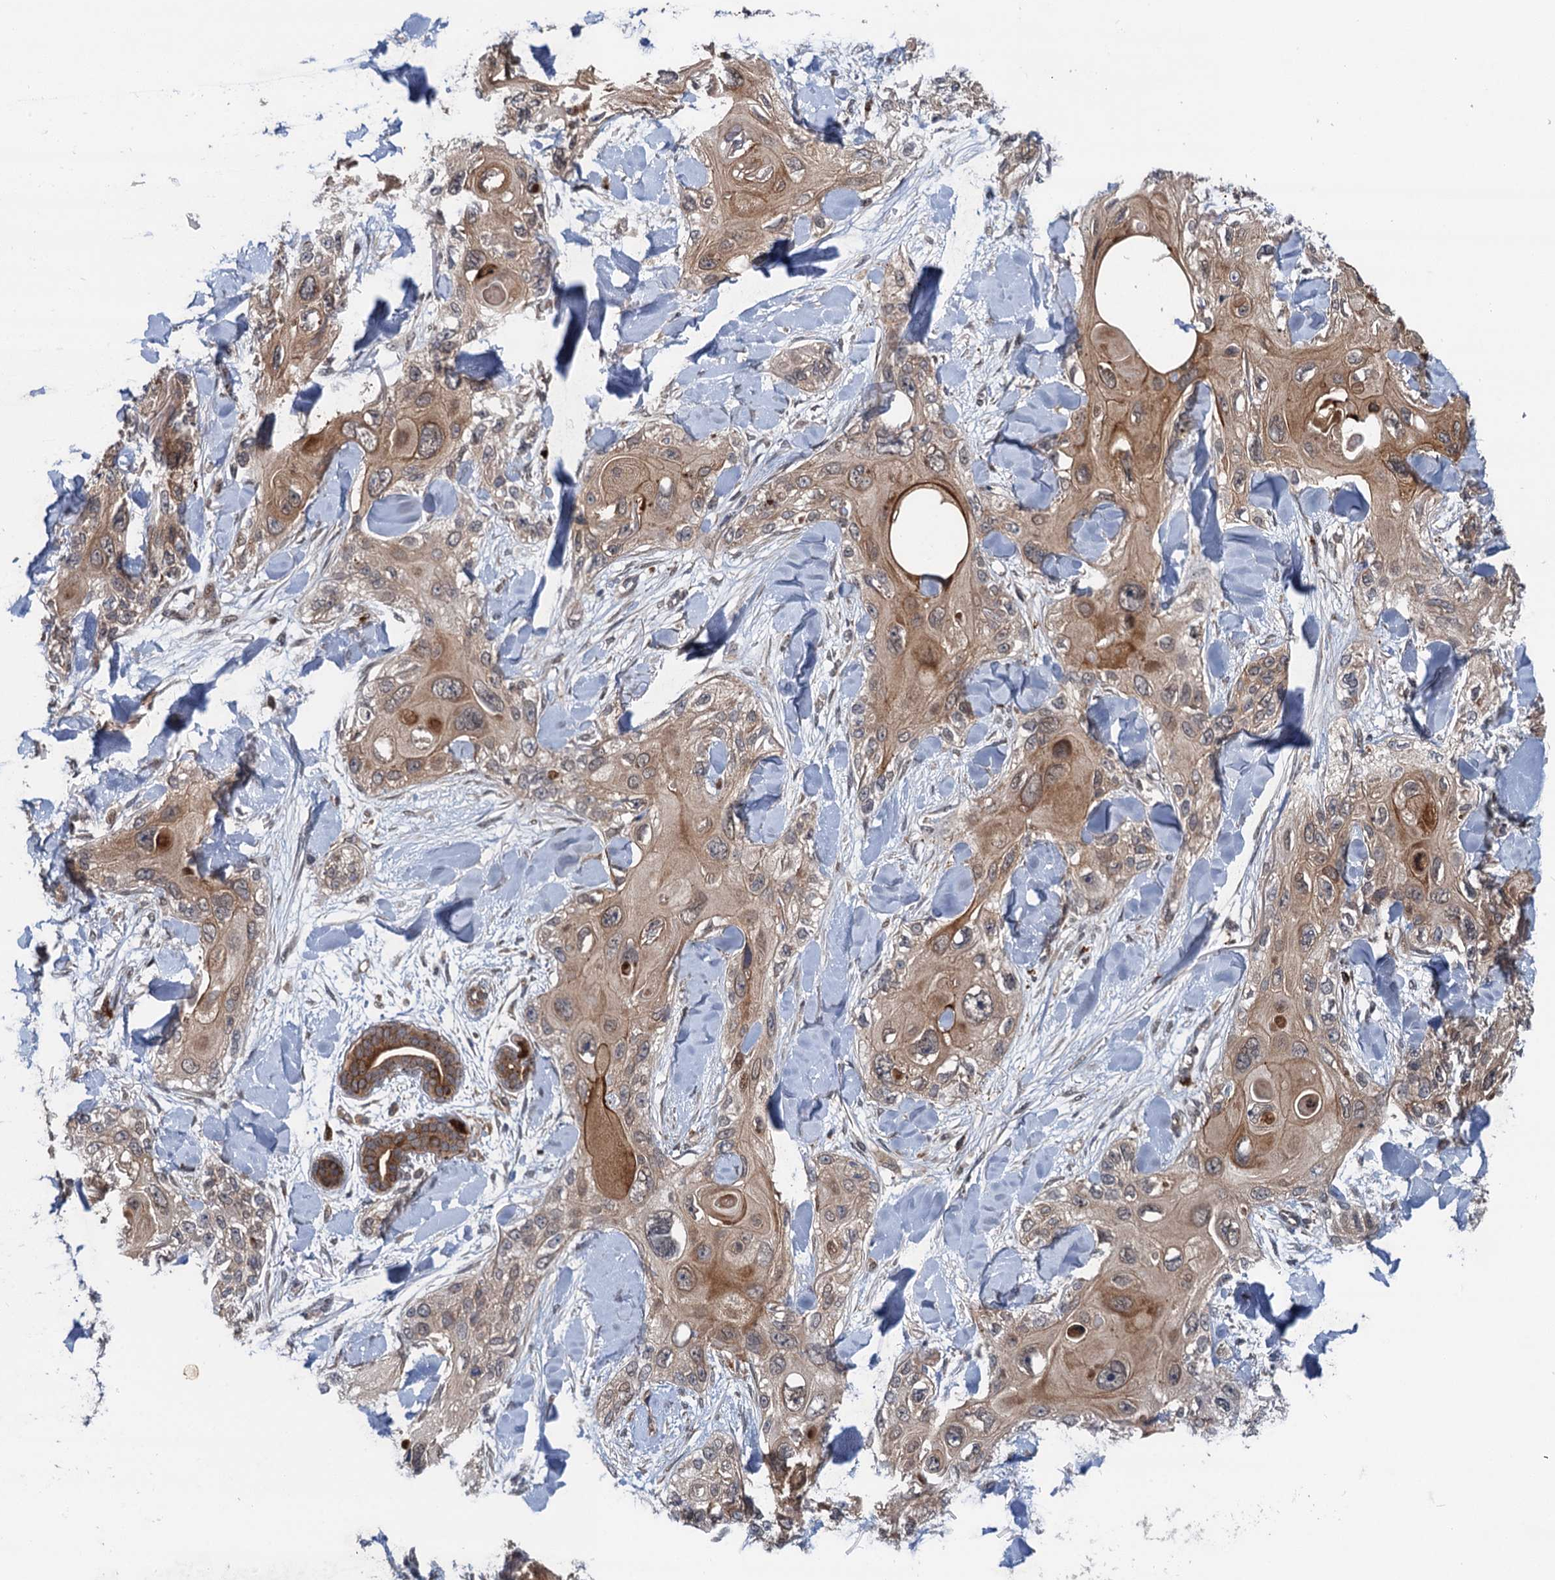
{"staining": {"intensity": "moderate", "quantity": "25%-75%", "location": "cytoplasmic/membranous"}, "tissue": "skin cancer", "cell_type": "Tumor cells", "image_type": "cancer", "snomed": [{"axis": "morphology", "description": "Normal tissue, NOS"}, {"axis": "morphology", "description": "Squamous cell carcinoma, NOS"}, {"axis": "topography", "description": "Skin"}], "caption": "Immunohistochemistry photomicrograph of human skin squamous cell carcinoma stained for a protein (brown), which demonstrates medium levels of moderate cytoplasmic/membranous staining in approximately 25%-75% of tumor cells.", "gene": "NLRP10", "patient": {"sex": "male", "age": 72}}